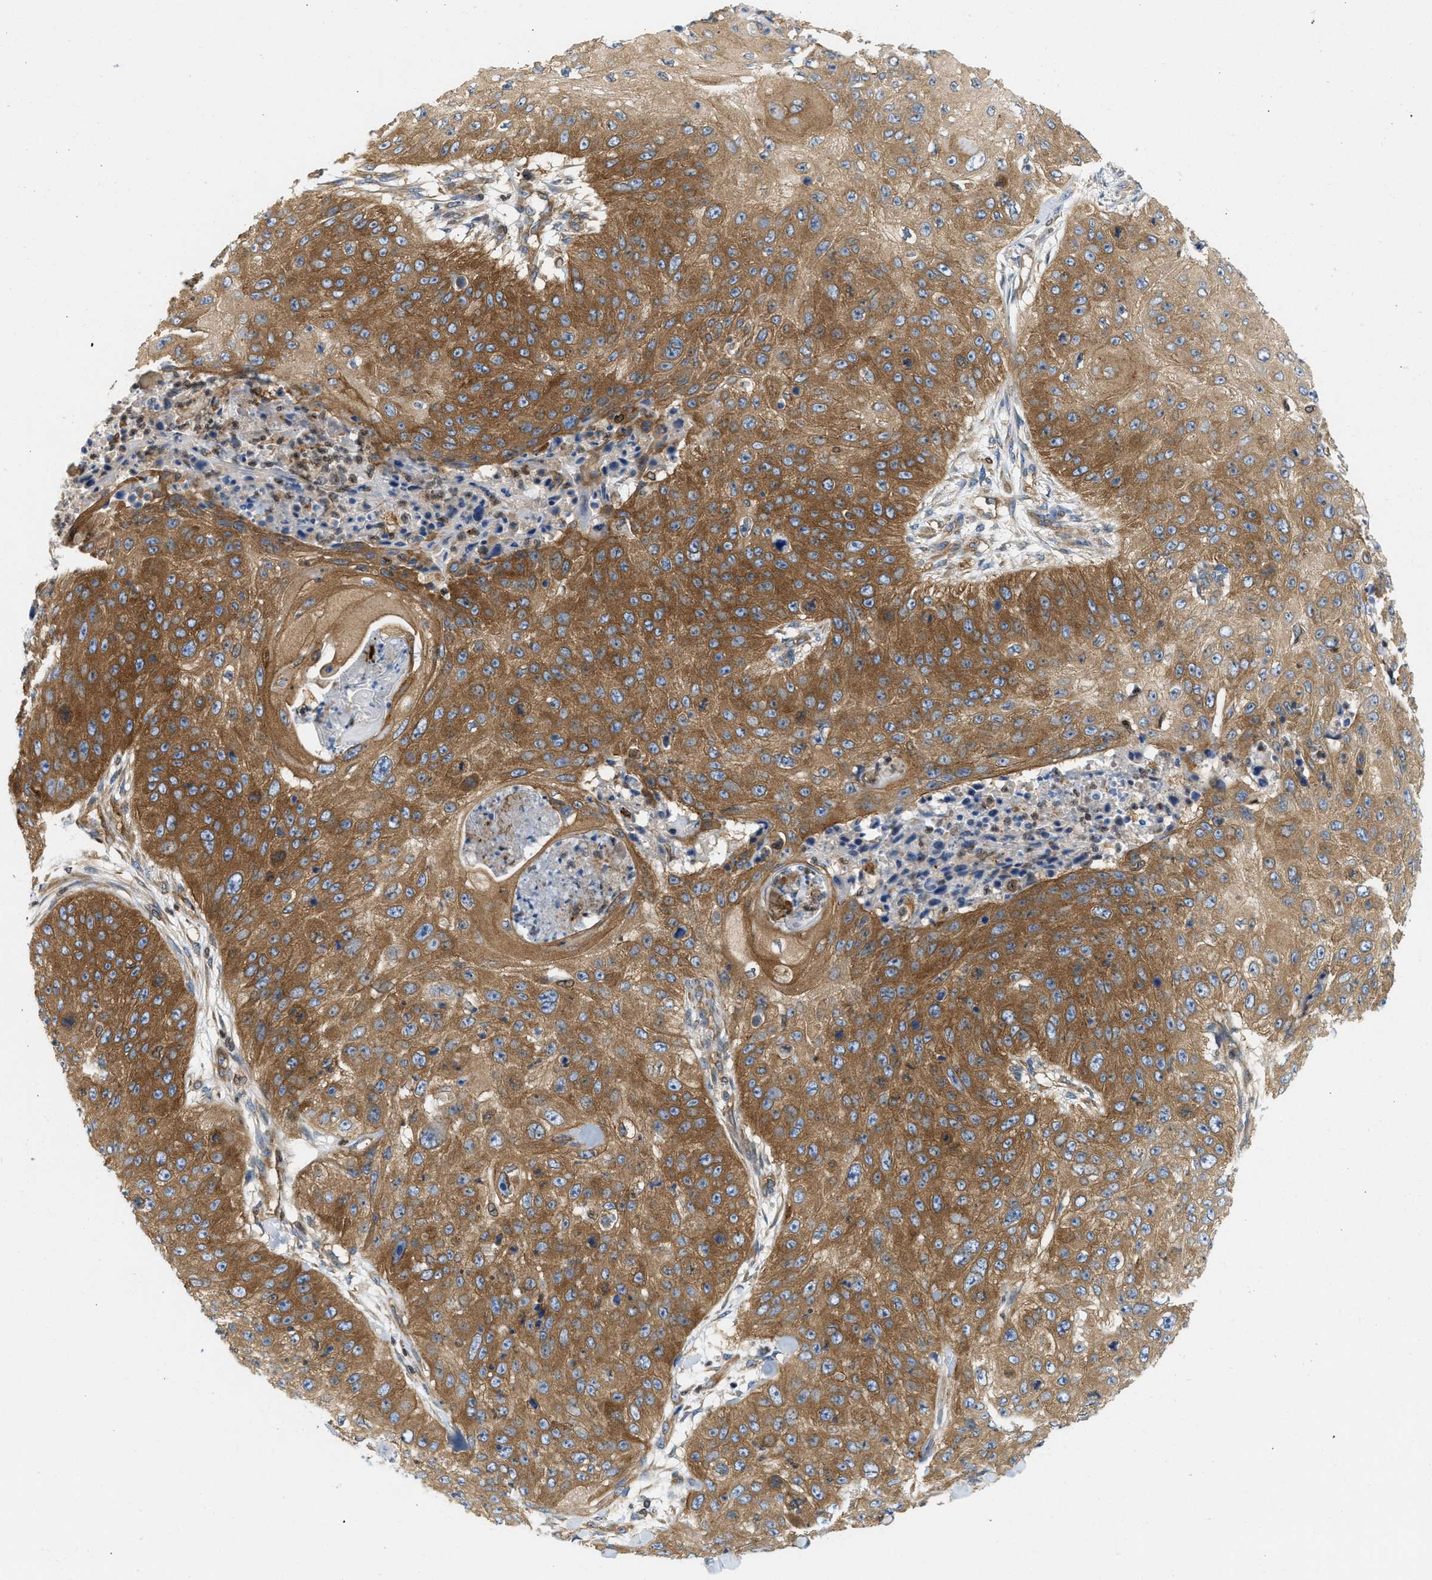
{"staining": {"intensity": "strong", "quantity": ">75%", "location": "cytoplasmic/membranous"}, "tissue": "skin cancer", "cell_type": "Tumor cells", "image_type": "cancer", "snomed": [{"axis": "morphology", "description": "Squamous cell carcinoma, NOS"}, {"axis": "topography", "description": "Skin"}], "caption": "An immunohistochemistry (IHC) micrograph of tumor tissue is shown. Protein staining in brown highlights strong cytoplasmic/membranous positivity in squamous cell carcinoma (skin) within tumor cells. (DAB IHC, brown staining for protein, blue staining for nuclei).", "gene": "STRN", "patient": {"sex": "female", "age": 80}}